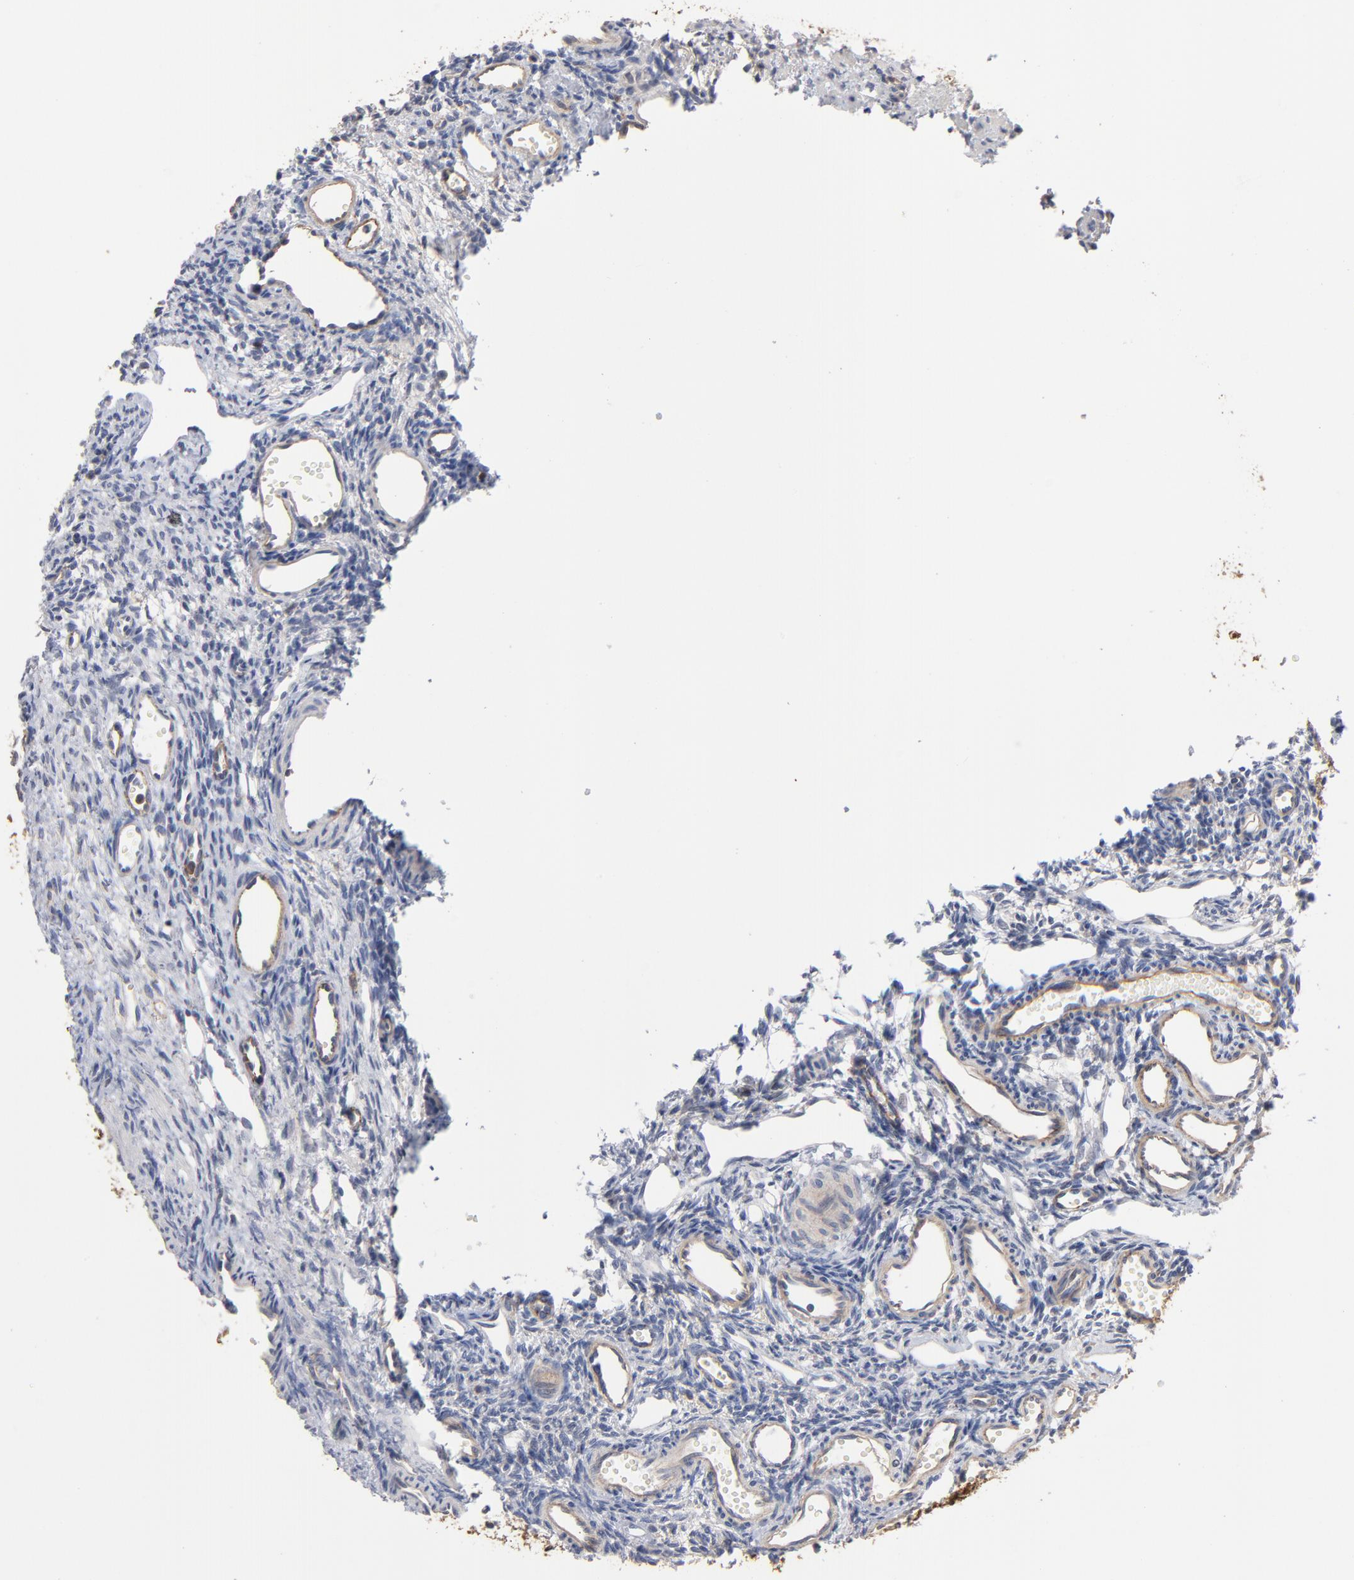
{"staining": {"intensity": "negative", "quantity": "none", "location": "none"}, "tissue": "ovary", "cell_type": "Ovarian stroma cells", "image_type": "normal", "snomed": [{"axis": "morphology", "description": "Normal tissue, NOS"}, {"axis": "topography", "description": "Ovary"}], "caption": "Ovarian stroma cells show no significant expression in normal ovary. Nuclei are stained in blue.", "gene": "PDLIM2", "patient": {"sex": "female", "age": 33}}